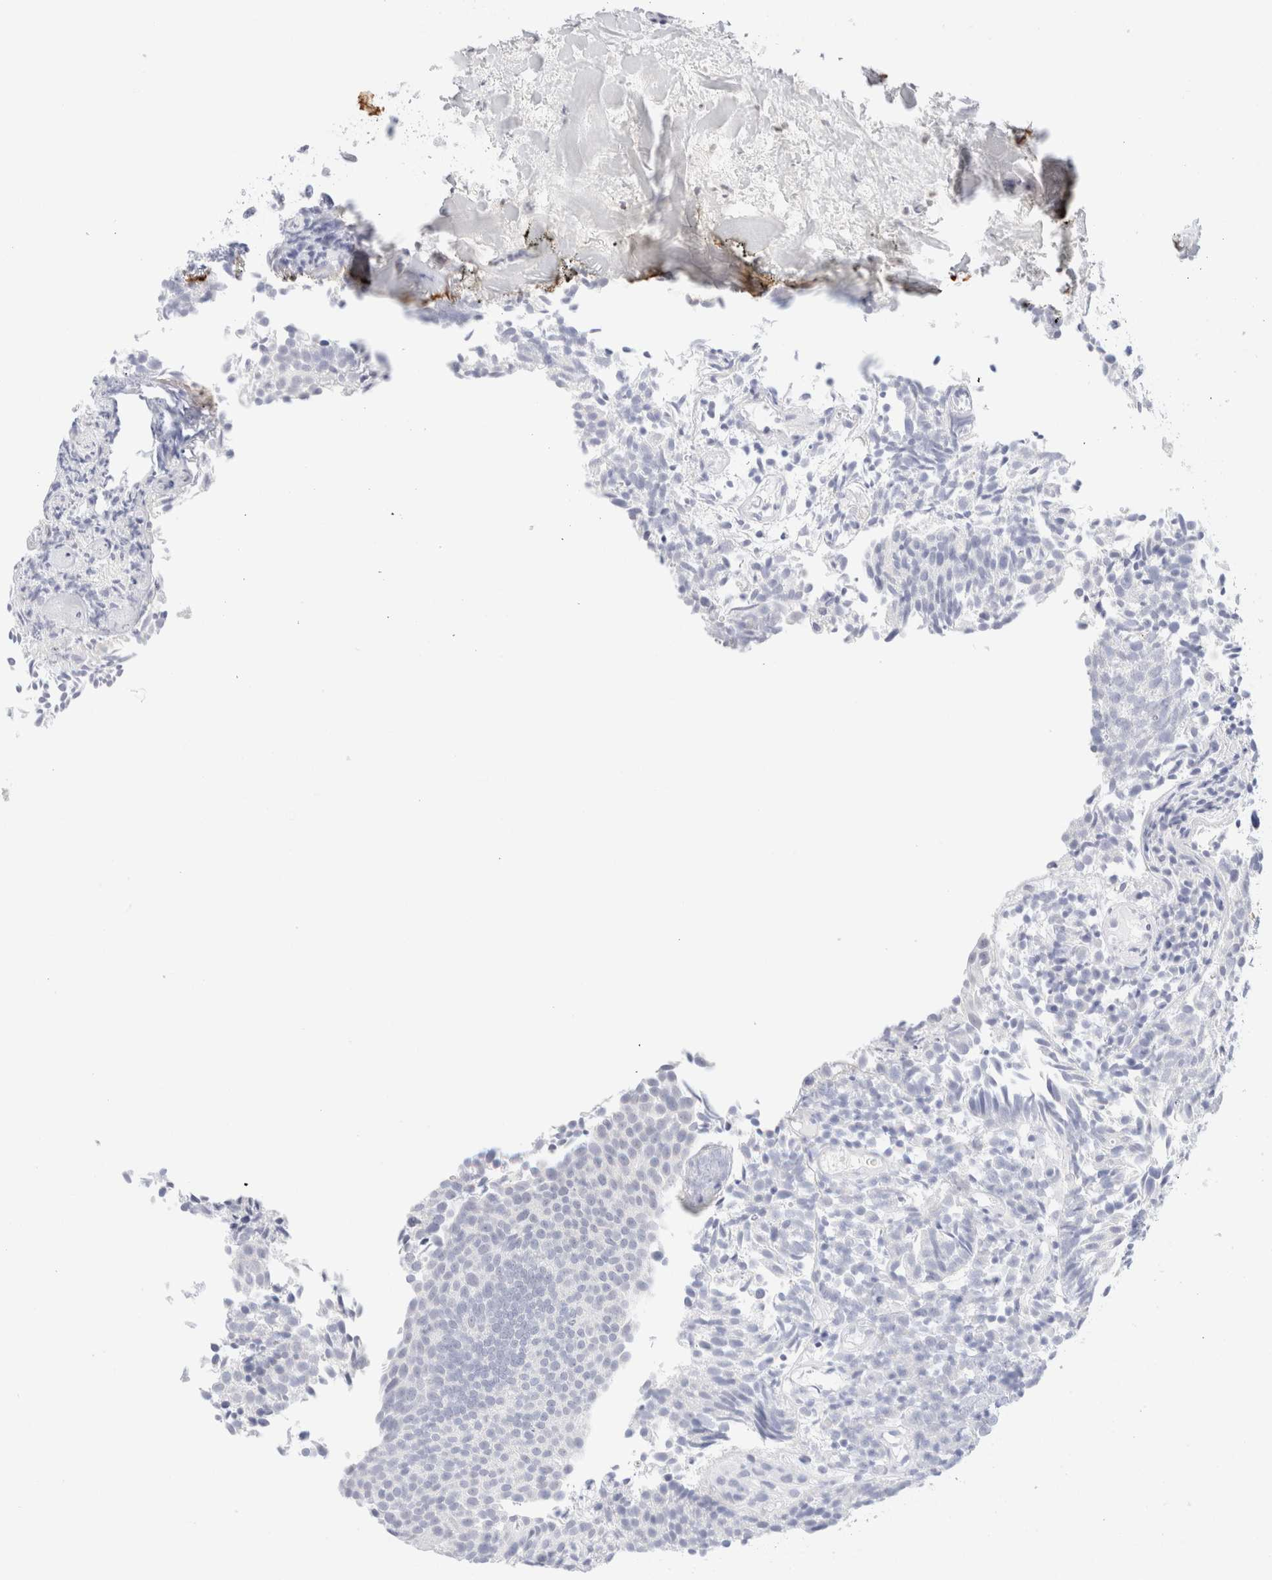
{"staining": {"intensity": "negative", "quantity": "none", "location": "none"}, "tissue": "urothelial cancer", "cell_type": "Tumor cells", "image_type": "cancer", "snomed": [{"axis": "morphology", "description": "Urothelial carcinoma, Low grade"}, {"axis": "topography", "description": "Urinary bladder"}], "caption": "Immunohistochemical staining of human low-grade urothelial carcinoma reveals no significant expression in tumor cells.", "gene": "KRT15", "patient": {"sex": "male", "age": 86}}